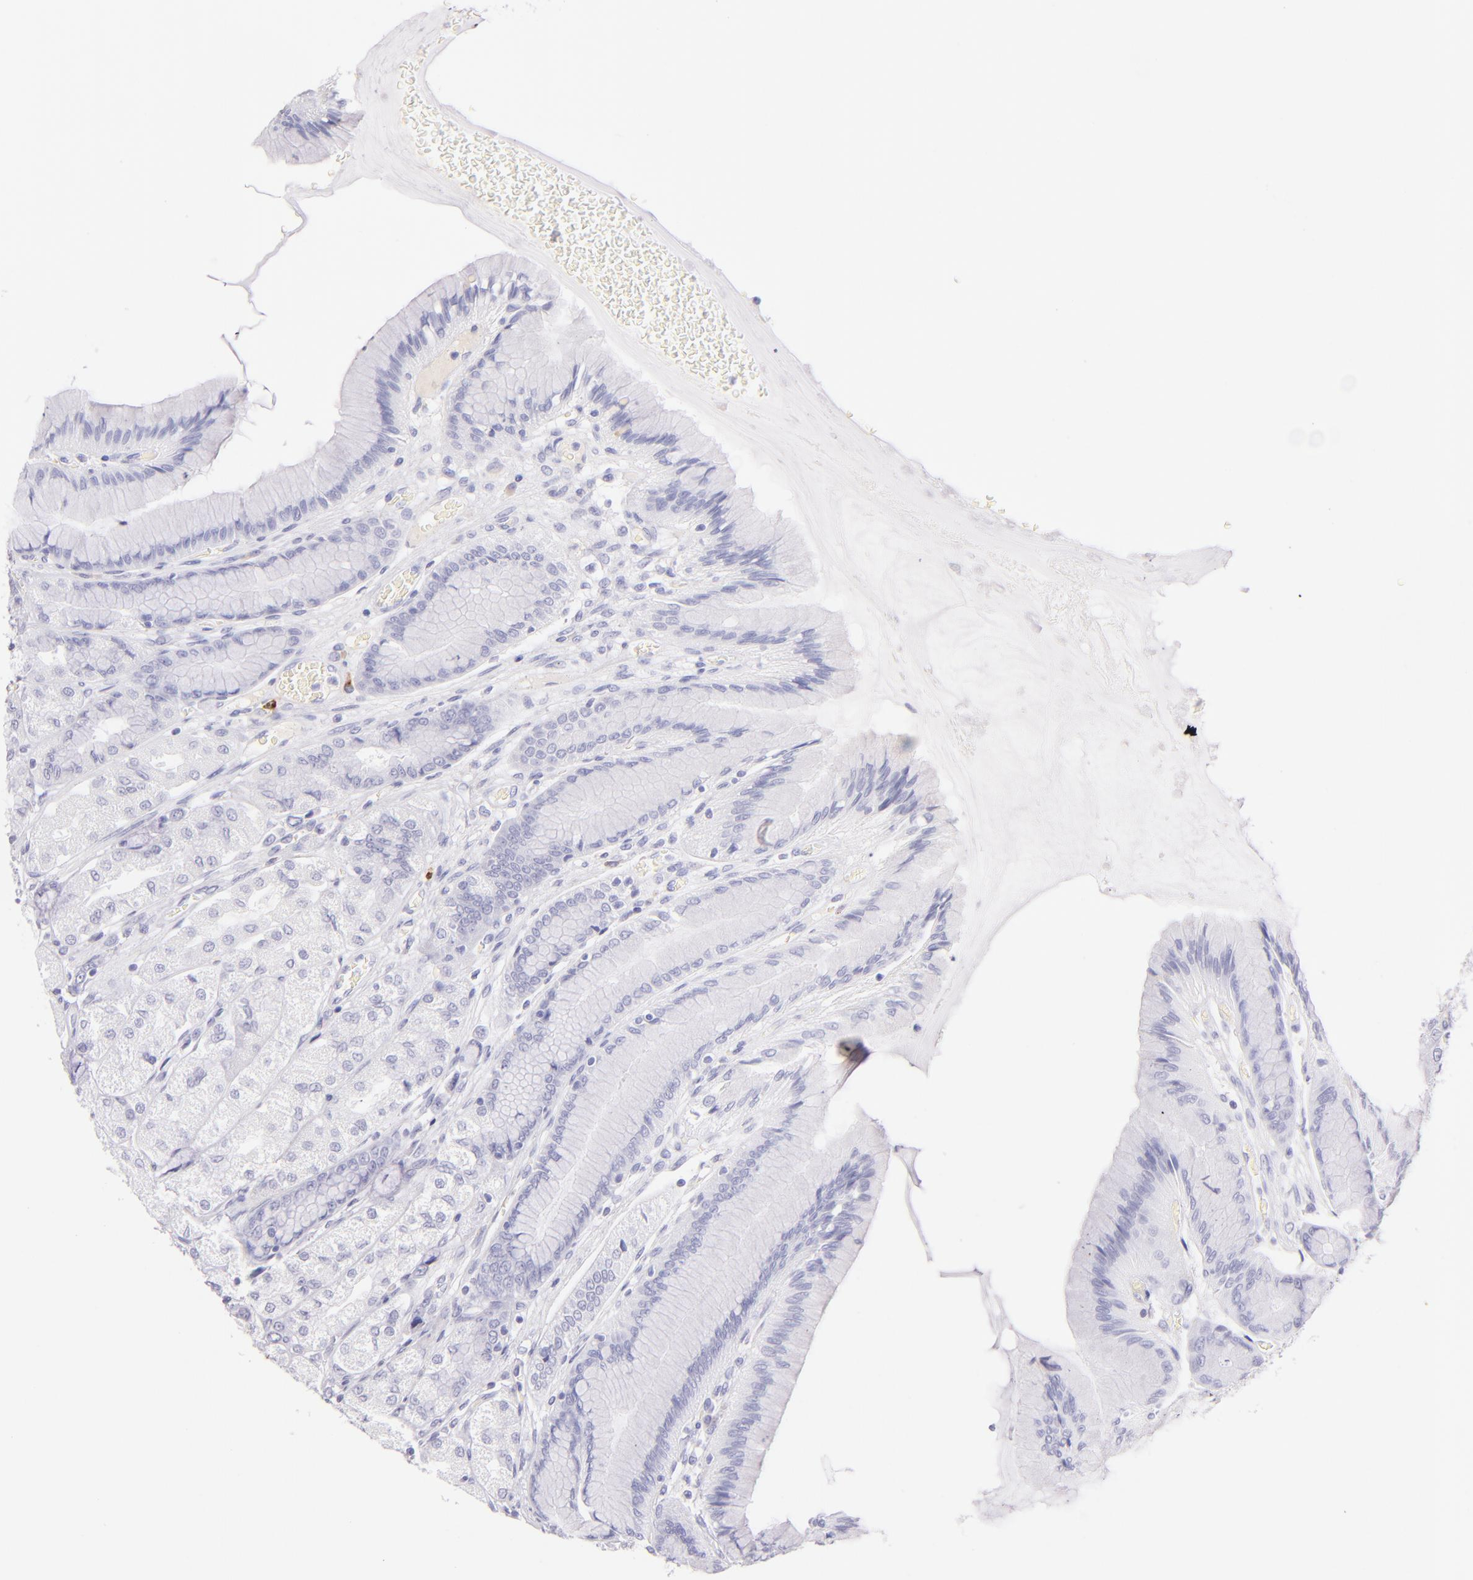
{"staining": {"intensity": "negative", "quantity": "none", "location": "none"}, "tissue": "stomach", "cell_type": "Glandular cells", "image_type": "normal", "snomed": [{"axis": "morphology", "description": "Normal tissue, NOS"}, {"axis": "morphology", "description": "Adenocarcinoma, NOS"}, {"axis": "topography", "description": "Stomach"}, {"axis": "topography", "description": "Stomach, lower"}], "caption": "The micrograph reveals no staining of glandular cells in benign stomach.", "gene": "SDC1", "patient": {"sex": "female", "age": 65}}